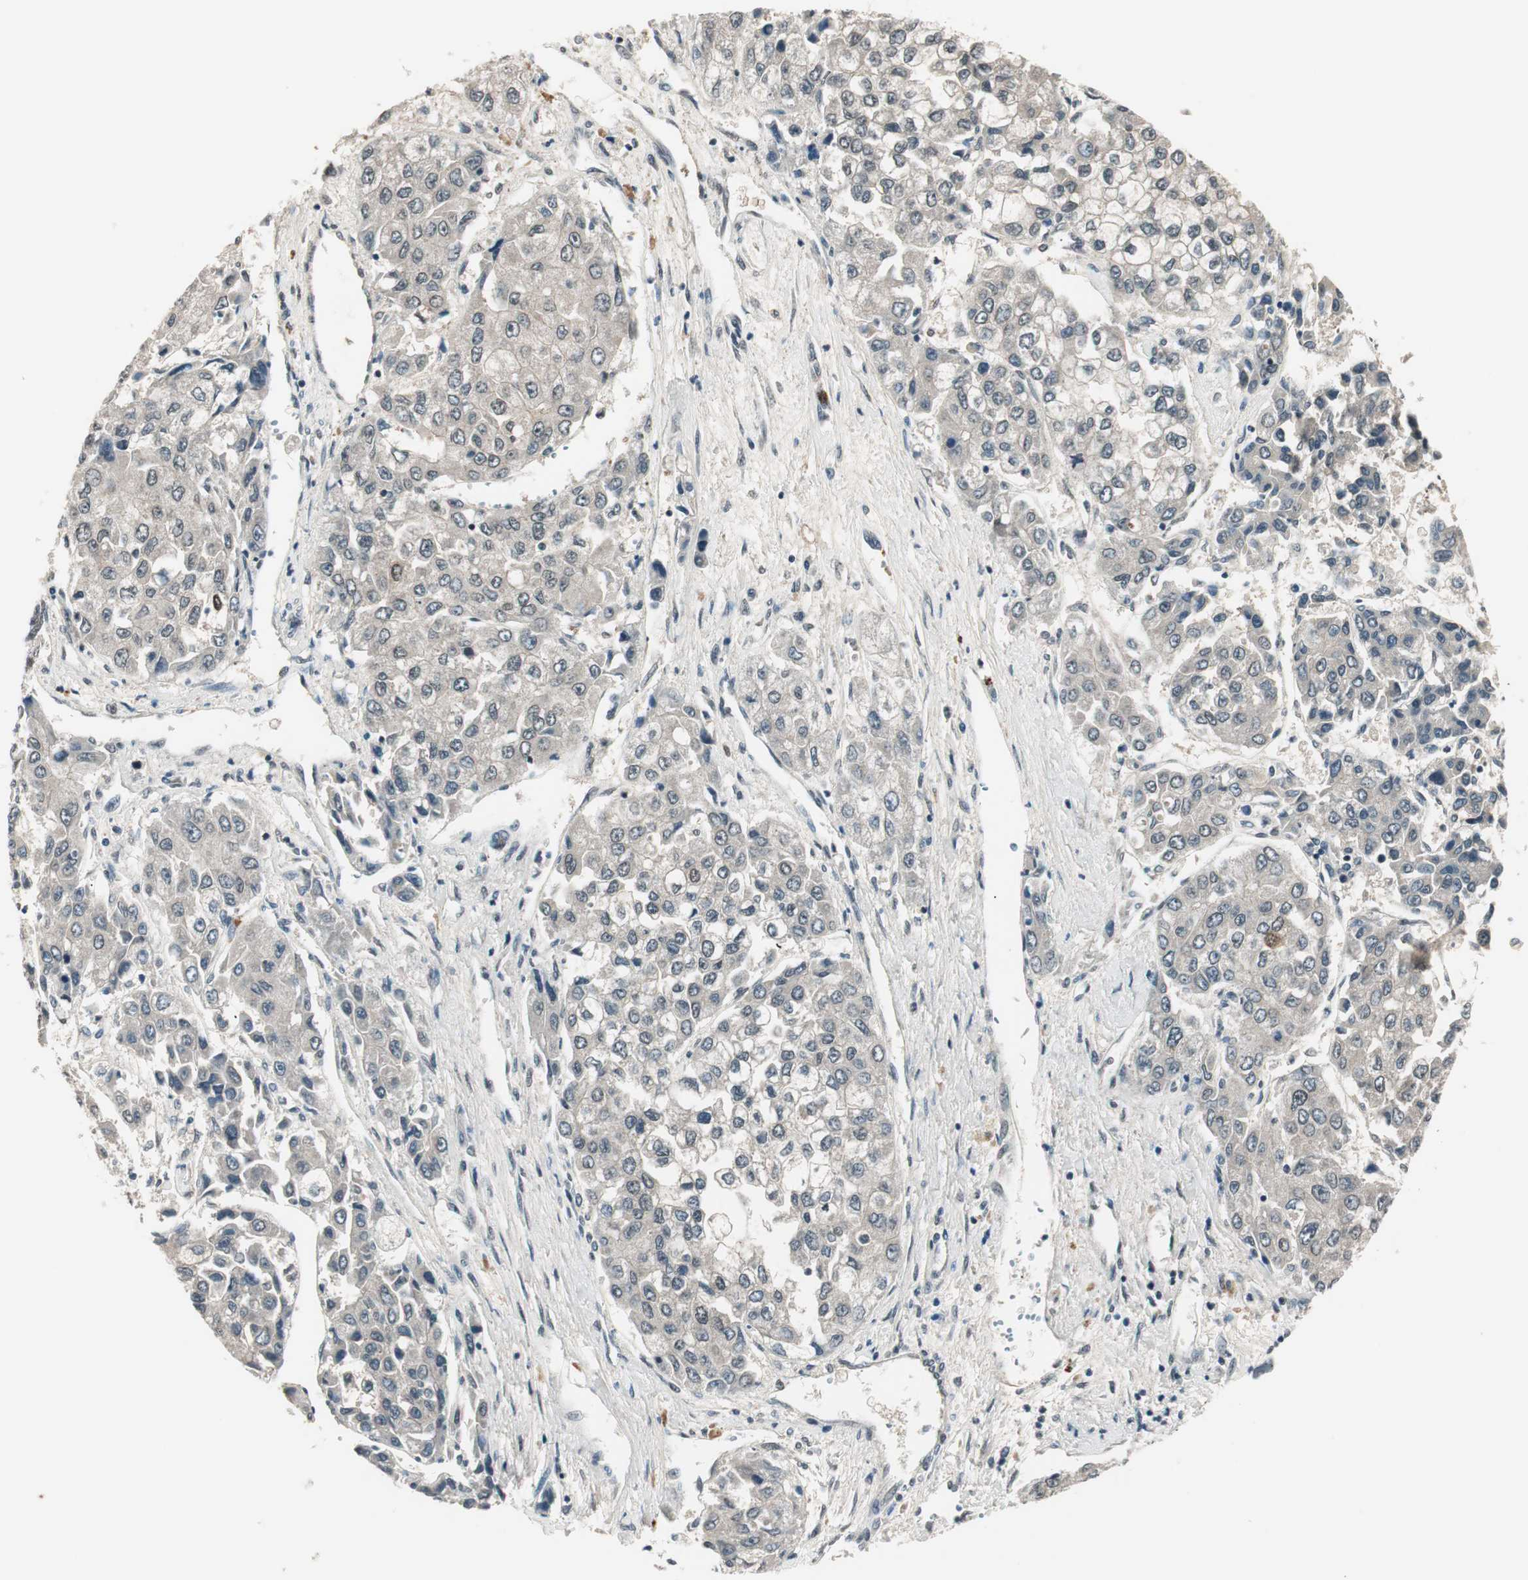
{"staining": {"intensity": "negative", "quantity": "none", "location": "none"}, "tissue": "liver cancer", "cell_type": "Tumor cells", "image_type": "cancer", "snomed": [{"axis": "morphology", "description": "Carcinoma, Hepatocellular, NOS"}, {"axis": "topography", "description": "Liver"}], "caption": "High power microscopy photomicrograph of an immunohistochemistry image of liver cancer, revealing no significant positivity in tumor cells. Brightfield microscopy of immunohistochemistry (IHC) stained with DAB (3,3'-diaminobenzidine) (brown) and hematoxylin (blue), captured at high magnification.", "gene": "NFRKB", "patient": {"sex": "female", "age": 66}}